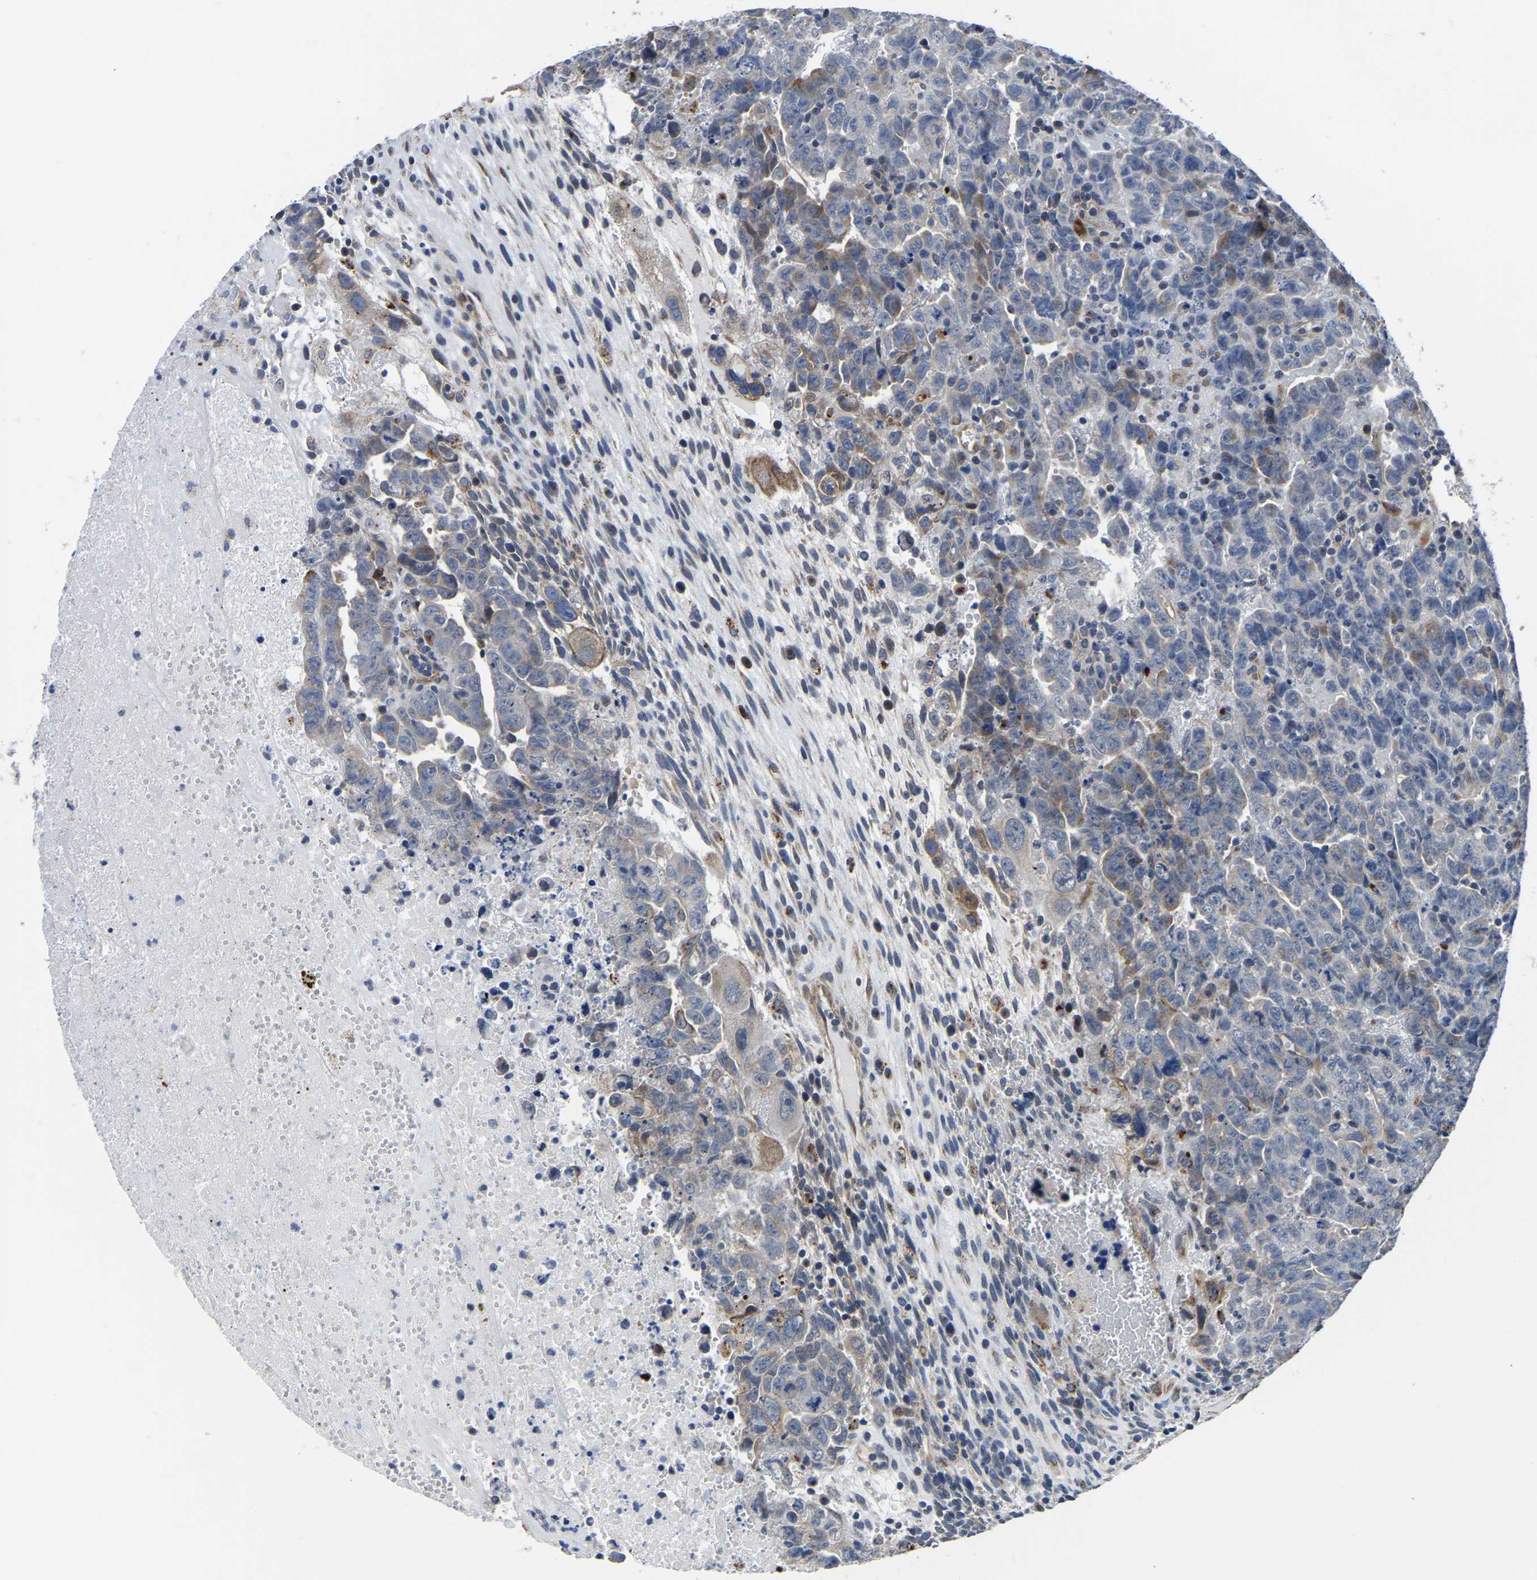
{"staining": {"intensity": "negative", "quantity": "none", "location": "none"}, "tissue": "testis cancer", "cell_type": "Tumor cells", "image_type": "cancer", "snomed": [{"axis": "morphology", "description": "Carcinoma, Embryonal, NOS"}, {"axis": "topography", "description": "Testis"}], "caption": "This is a image of immunohistochemistry staining of embryonal carcinoma (testis), which shows no positivity in tumor cells.", "gene": "PDLIM7", "patient": {"sex": "male", "age": 28}}